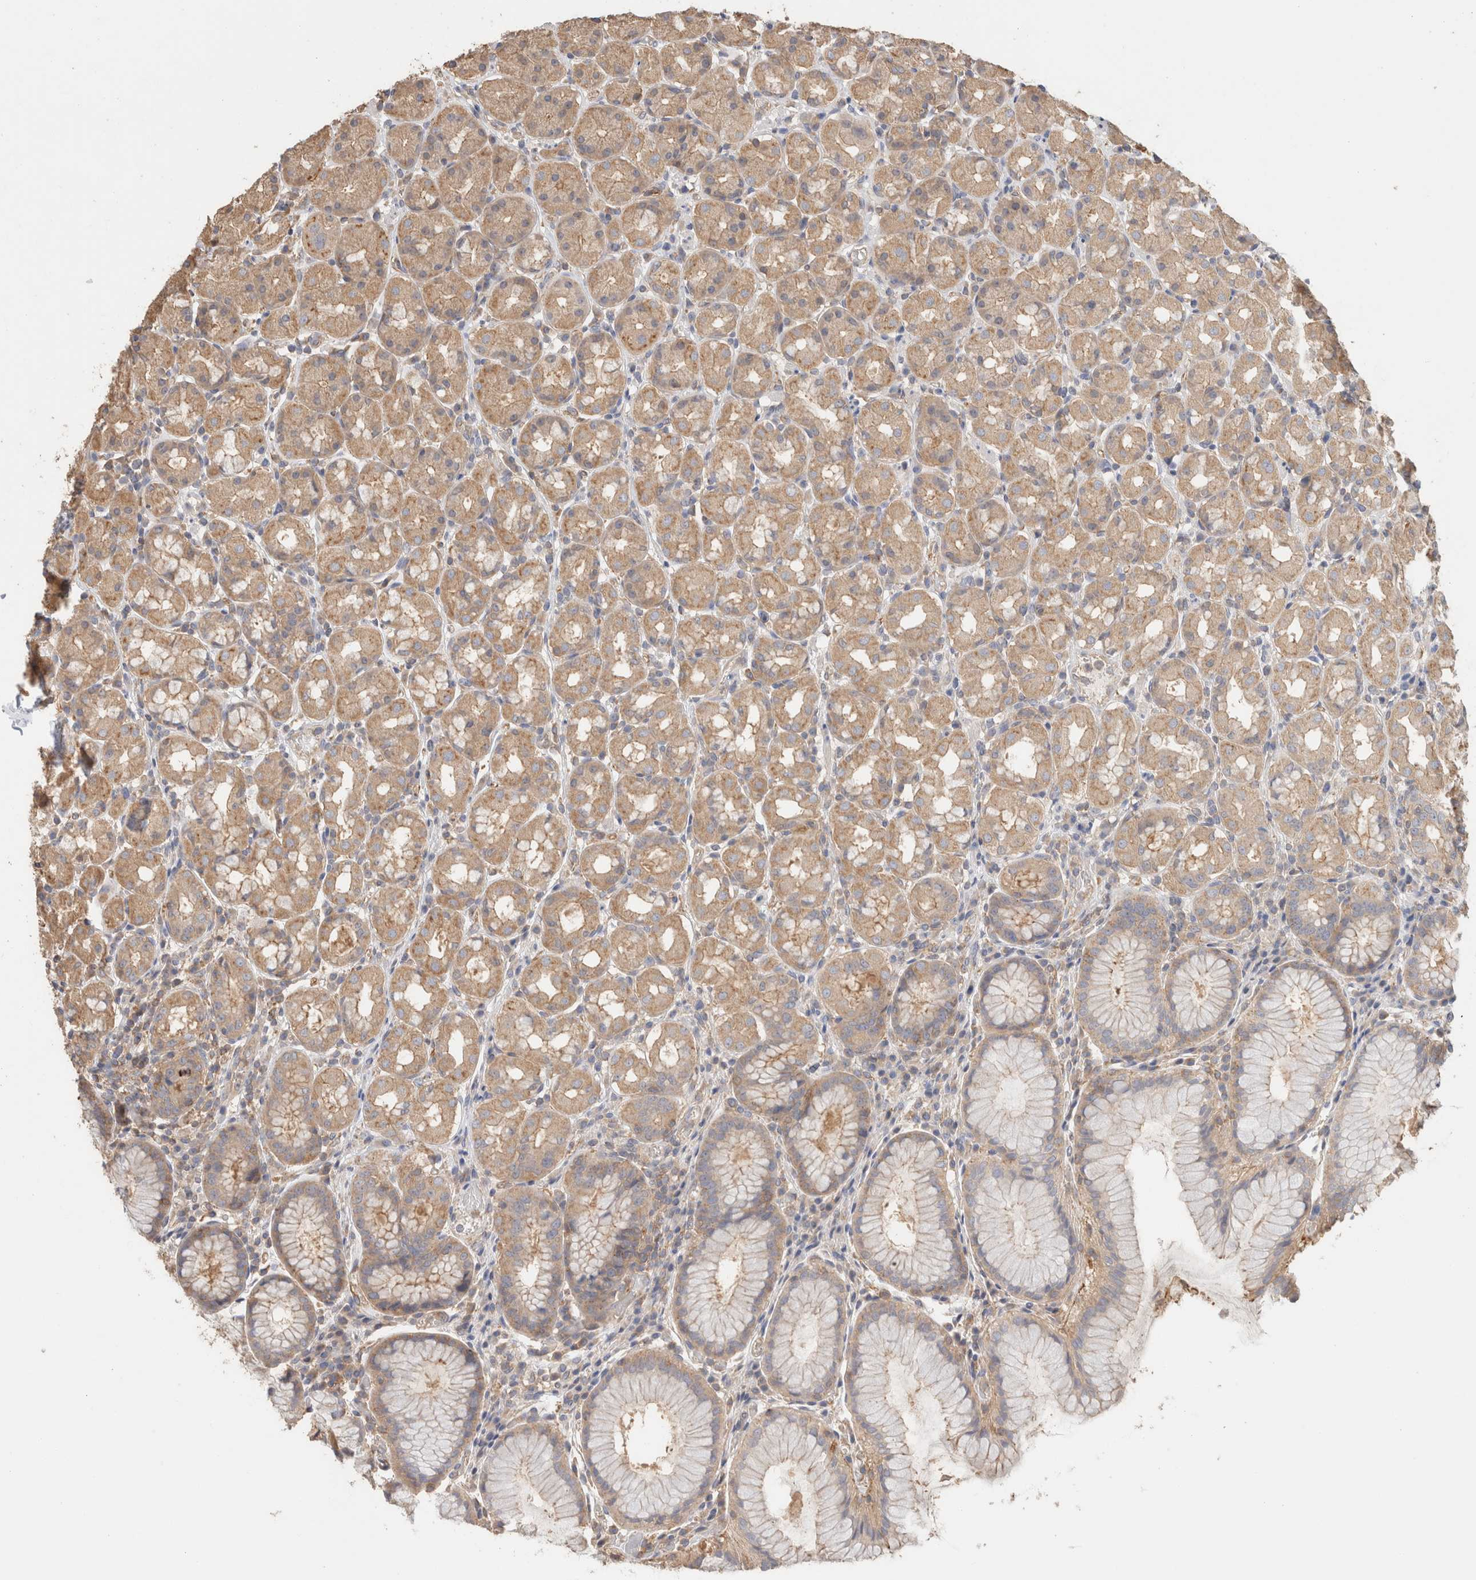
{"staining": {"intensity": "weak", "quantity": "25%-75%", "location": "cytoplasmic/membranous"}, "tissue": "stomach", "cell_type": "Glandular cells", "image_type": "normal", "snomed": [{"axis": "morphology", "description": "Normal tissue, NOS"}, {"axis": "topography", "description": "Stomach, lower"}], "caption": "Brown immunohistochemical staining in normal stomach shows weak cytoplasmic/membranous staining in about 25%-75% of glandular cells.", "gene": "CFAP418", "patient": {"sex": "female", "age": 56}}